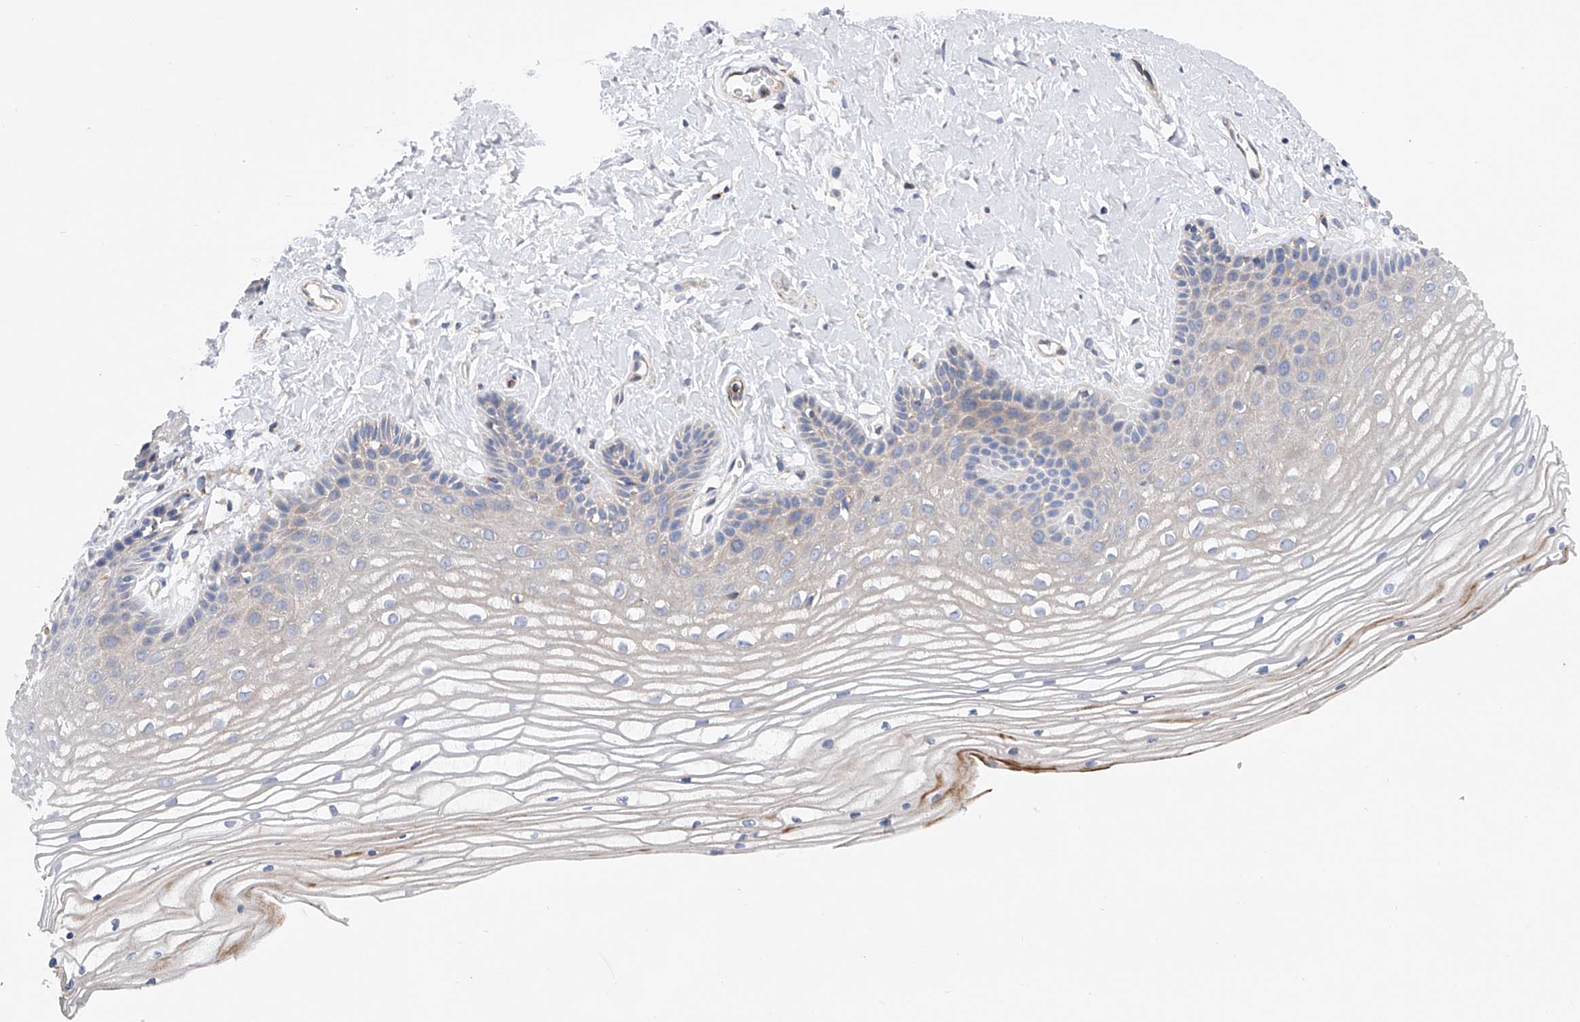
{"staining": {"intensity": "weak", "quantity": "25%-75%", "location": "cytoplasmic/membranous"}, "tissue": "vagina", "cell_type": "Squamous epithelial cells", "image_type": "normal", "snomed": [{"axis": "morphology", "description": "Normal tissue, NOS"}, {"axis": "topography", "description": "Vagina"}, {"axis": "topography", "description": "Cervix"}], "caption": "Immunohistochemistry micrograph of unremarkable vagina stained for a protein (brown), which reveals low levels of weak cytoplasmic/membranous expression in approximately 25%-75% of squamous epithelial cells.", "gene": "MLYCD", "patient": {"sex": "female", "age": 40}}